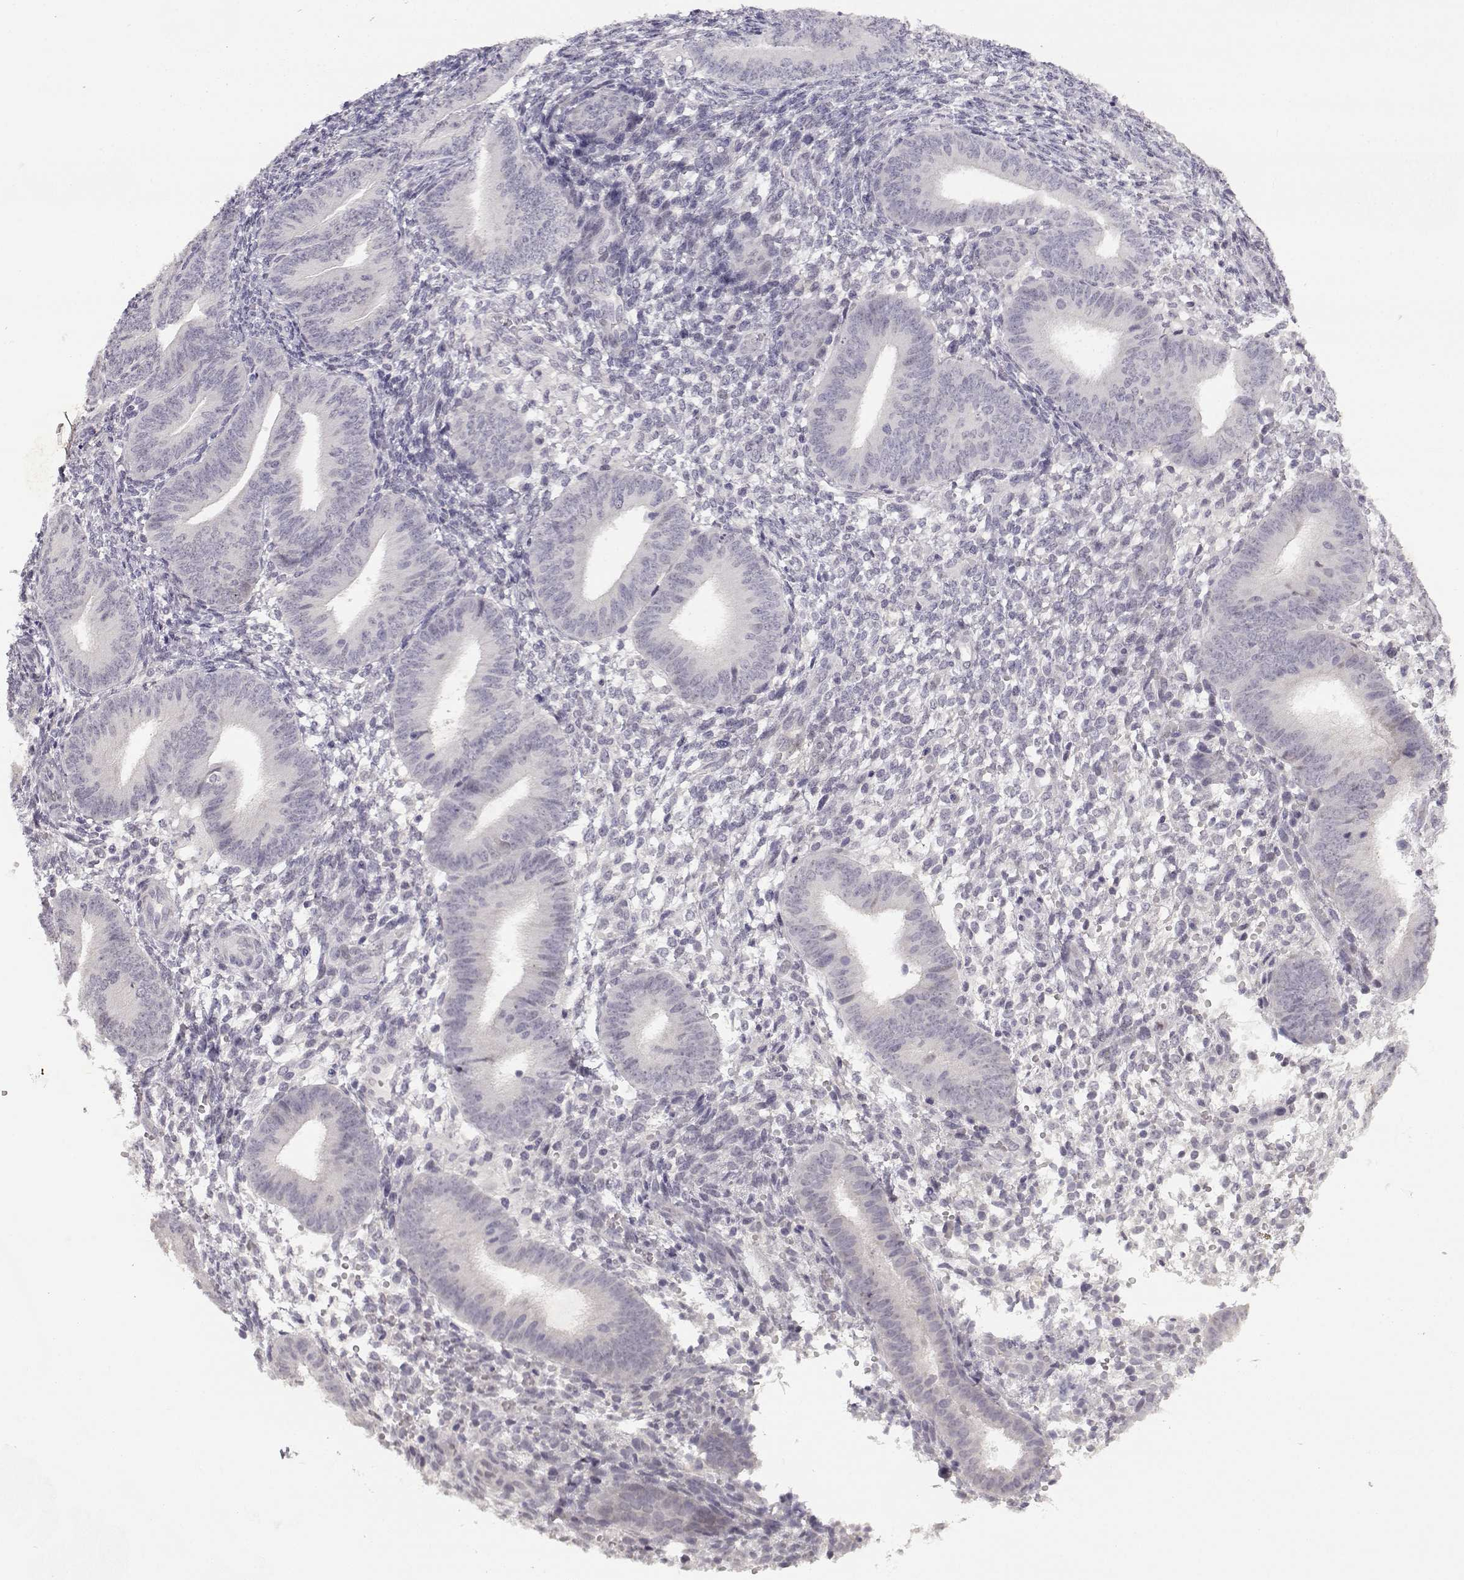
{"staining": {"intensity": "negative", "quantity": "none", "location": "none"}, "tissue": "endometrium", "cell_type": "Cells in endometrial stroma", "image_type": "normal", "snomed": [{"axis": "morphology", "description": "Normal tissue, NOS"}, {"axis": "topography", "description": "Endometrium"}], "caption": "IHC of normal endometrium exhibits no staining in cells in endometrial stroma. Nuclei are stained in blue.", "gene": "RHOXF2", "patient": {"sex": "female", "age": 39}}